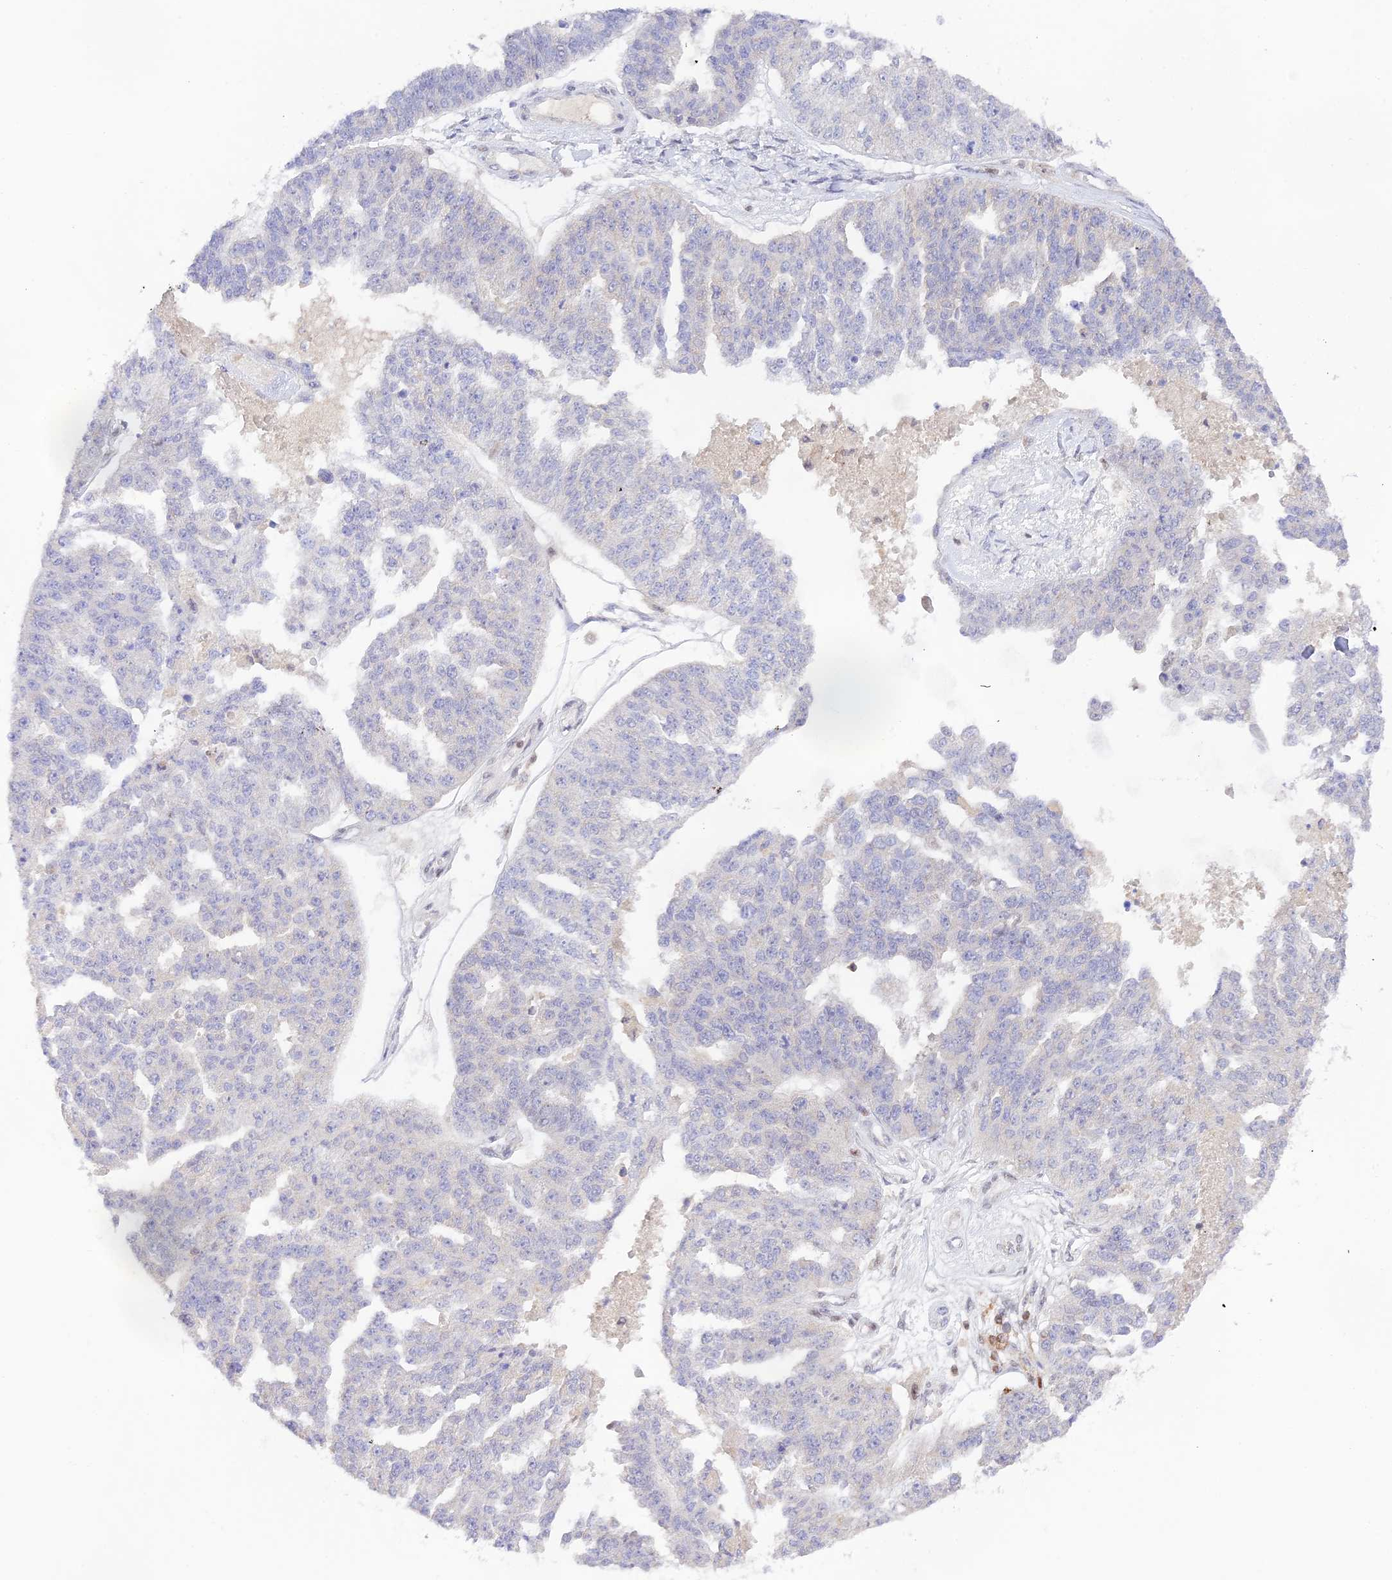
{"staining": {"intensity": "negative", "quantity": "none", "location": "none"}, "tissue": "ovarian cancer", "cell_type": "Tumor cells", "image_type": "cancer", "snomed": [{"axis": "morphology", "description": "Cystadenocarcinoma, serous, NOS"}, {"axis": "topography", "description": "Ovary"}], "caption": "IHC photomicrograph of human ovarian serous cystadenocarcinoma stained for a protein (brown), which exhibits no expression in tumor cells.", "gene": "DENND1C", "patient": {"sex": "female", "age": 58}}